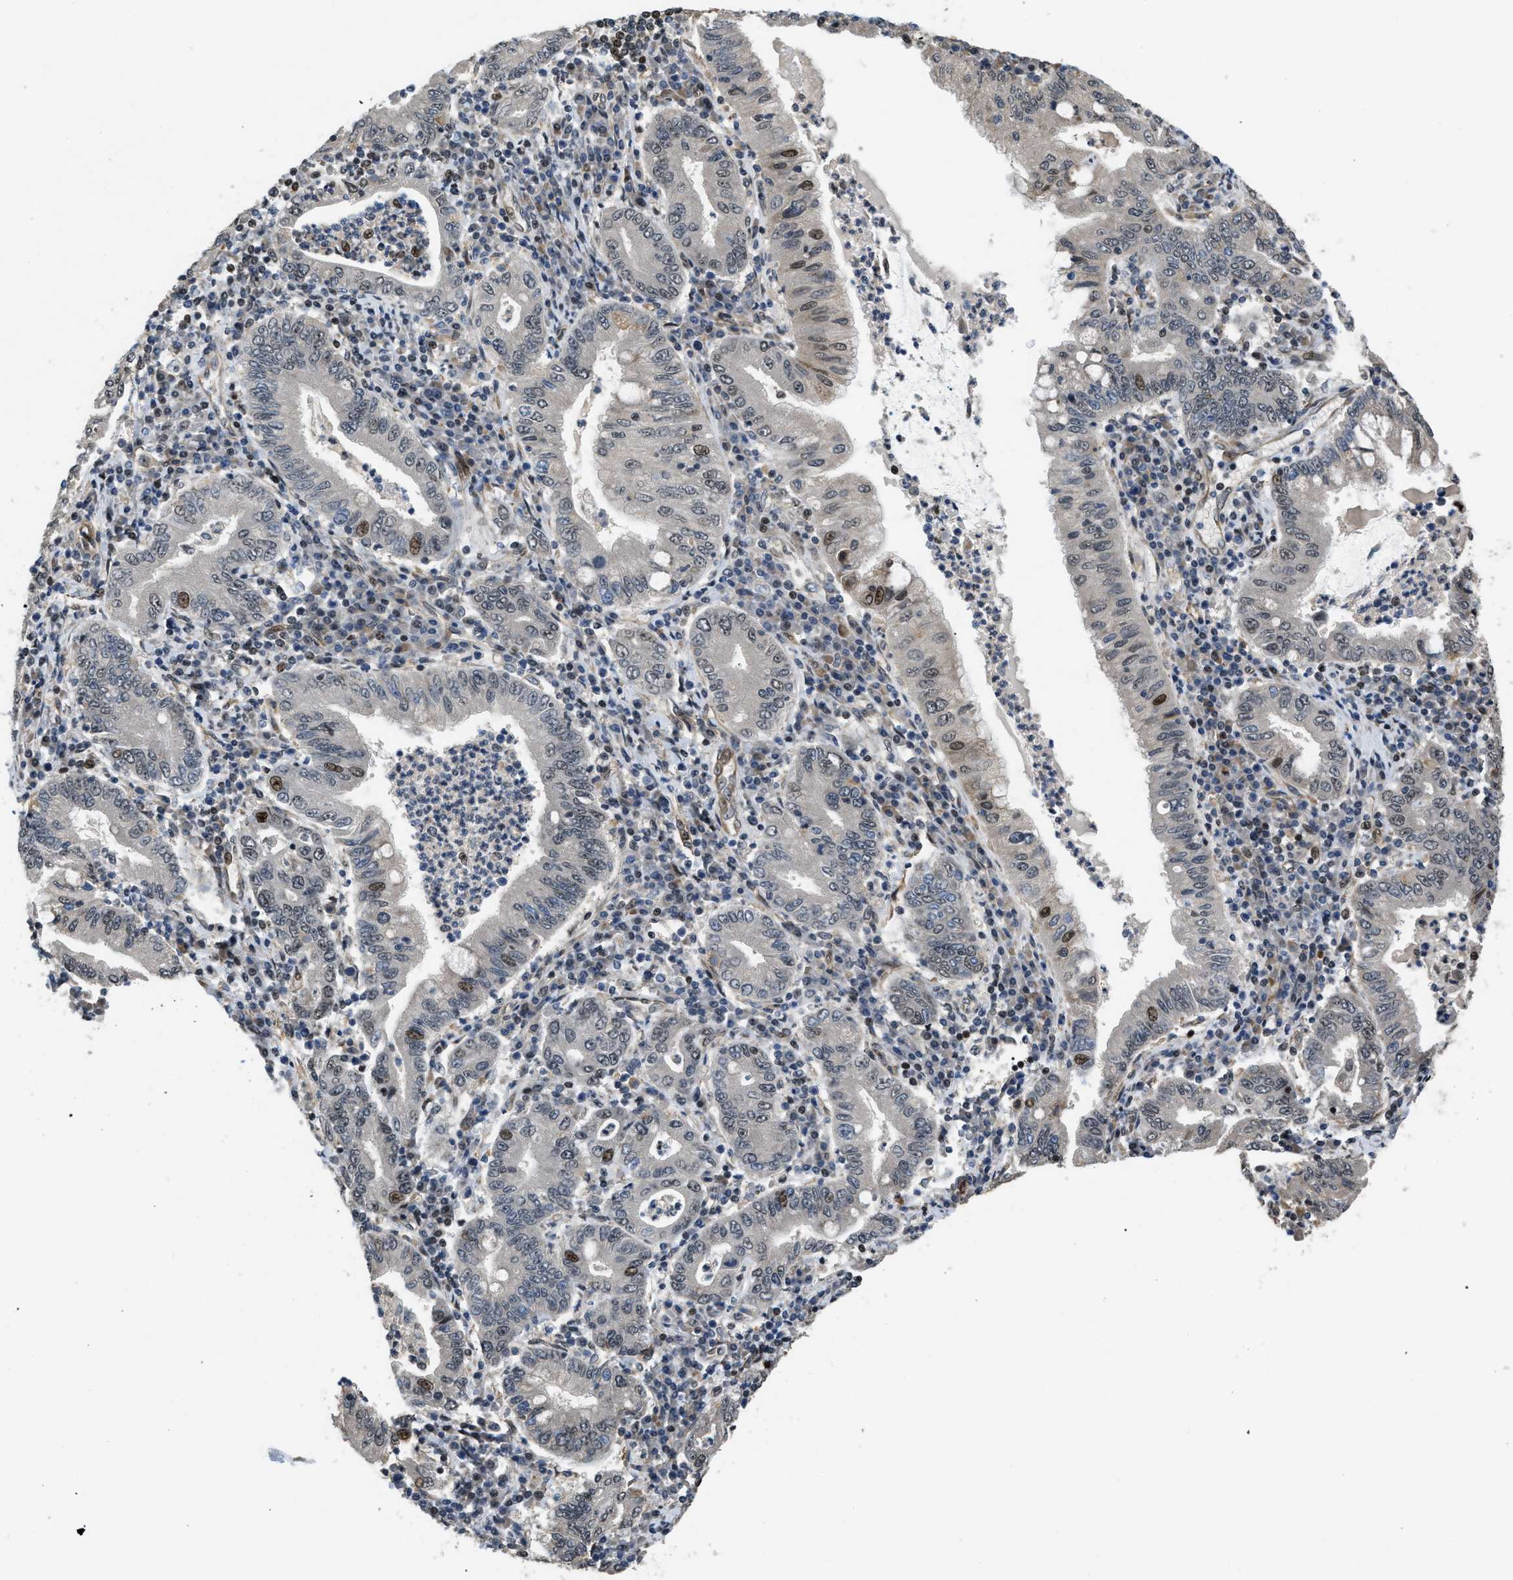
{"staining": {"intensity": "moderate", "quantity": "<25%", "location": "nuclear"}, "tissue": "stomach cancer", "cell_type": "Tumor cells", "image_type": "cancer", "snomed": [{"axis": "morphology", "description": "Normal tissue, NOS"}, {"axis": "morphology", "description": "Adenocarcinoma, NOS"}, {"axis": "topography", "description": "Esophagus"}, {"axis": "topography", "description": "Stomach, upper"}, {"axis": "topography", "description": "Peripheral nerve tissue"}], "caption": "The histopathology image shows staining of stomach adenocarcinoma, revealing moderate nuclear protein staining (brown color) within tumor cells. The staining is performed using DAB brown chromogen to label protein expression. The nuclei are counter-stained blue using hematoxylin.", "gene": "LTA4H", "patient": {"sex": "male", "age": 62}}